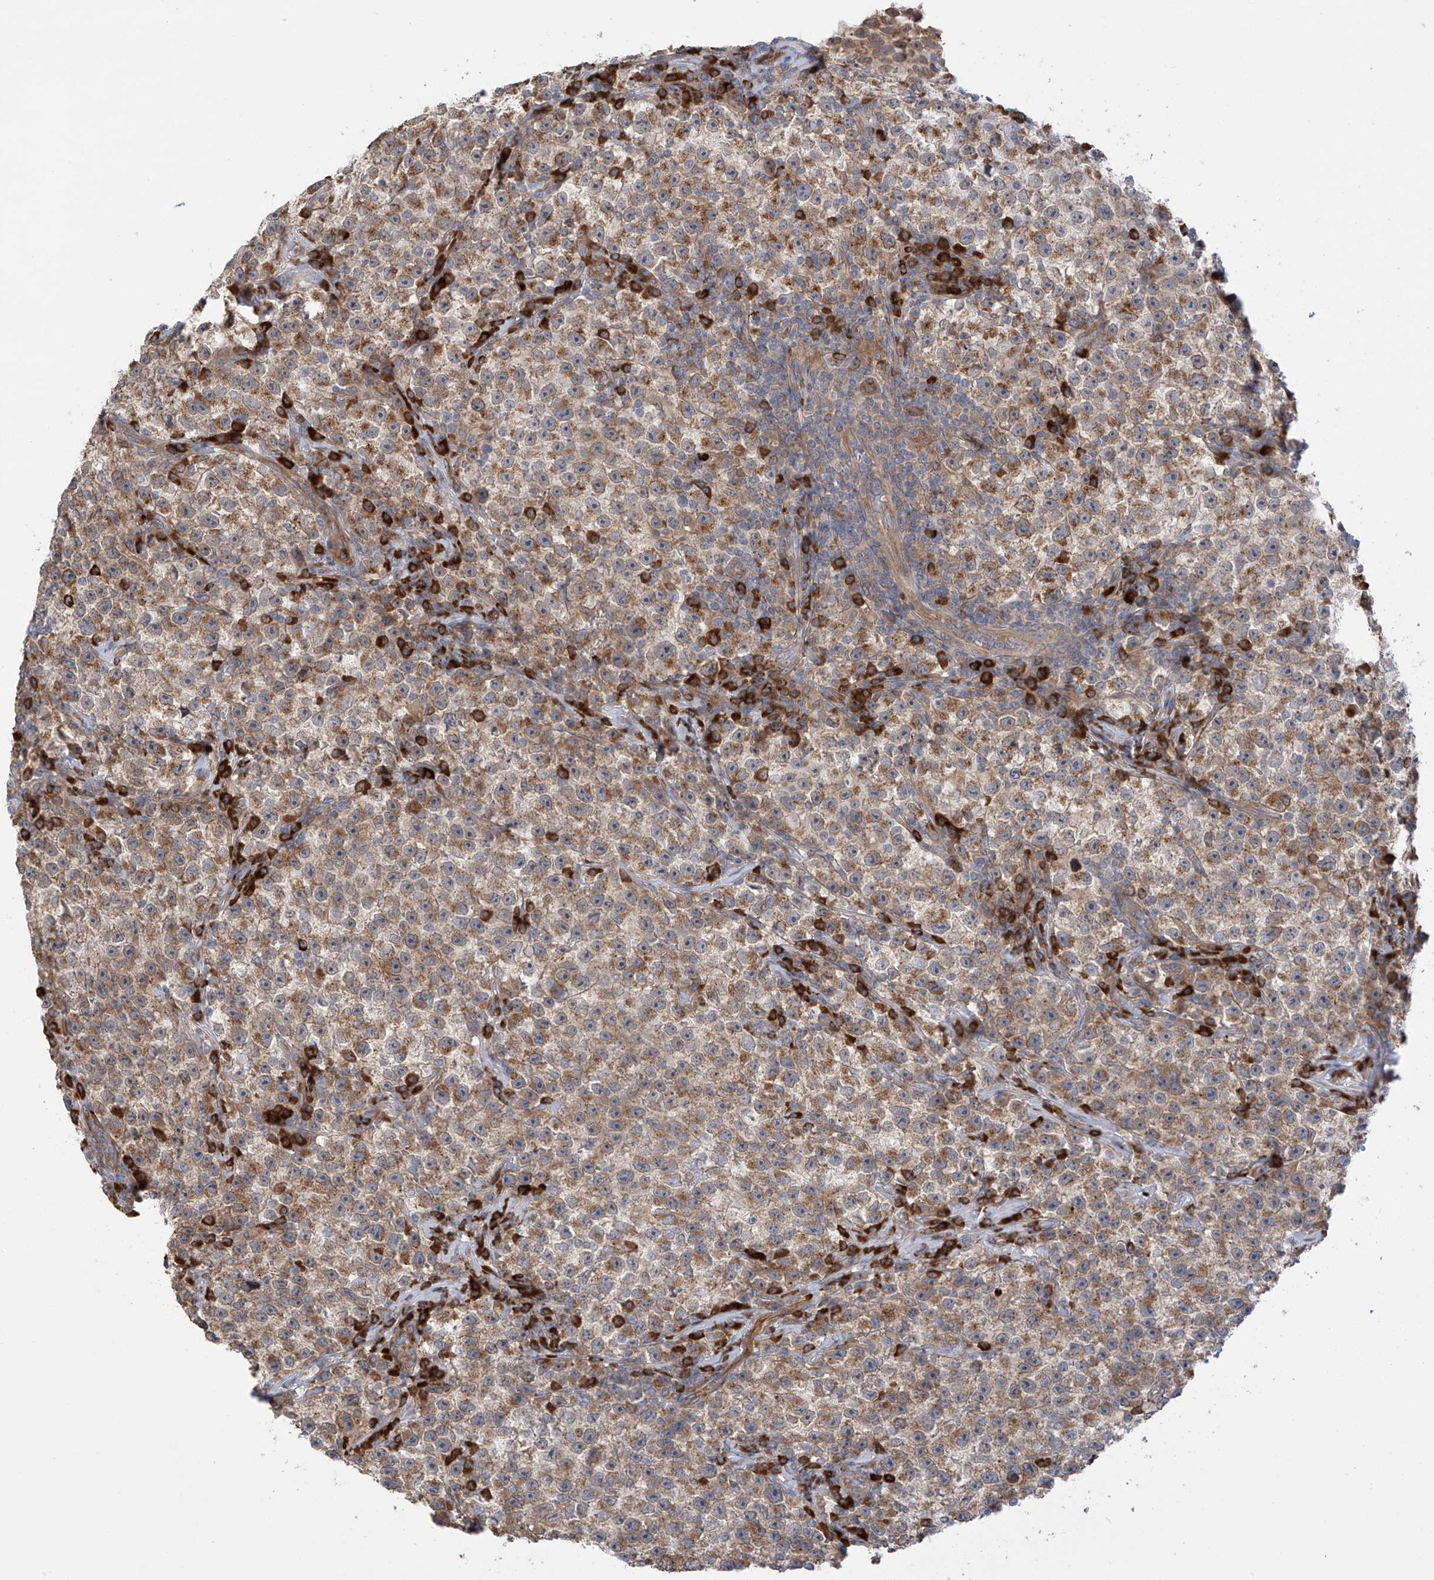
{"staining": {"intensity": "moderate", "quantity": "25%-75%", "location": "cytoplasmic/membranous"}, "tissue": "testis cancer", "cell_type": "Tumor cells", "image_type": "cancer", "snomed": [{"axis": "morphology", "description": "Seminoma, NOS"}, {"axis": "topography", "description": "Testis"}], "caption": "Immunohistochemistry staining of testis cancer (seminoma), which shows medium levels of moderate cytoplasmic/membranous staining in about 25%-75% of tumor cells indicating moderate cytoplasmic/membranous protein positivity. The staining was performed using DAB (3,3'-diaminobenzidine) (brown) for protein detection and nuclei were counterstained in hematoxylin (blue).", "gene": "KIAA1522", "patient": {"sex": "male", "age": 22}}